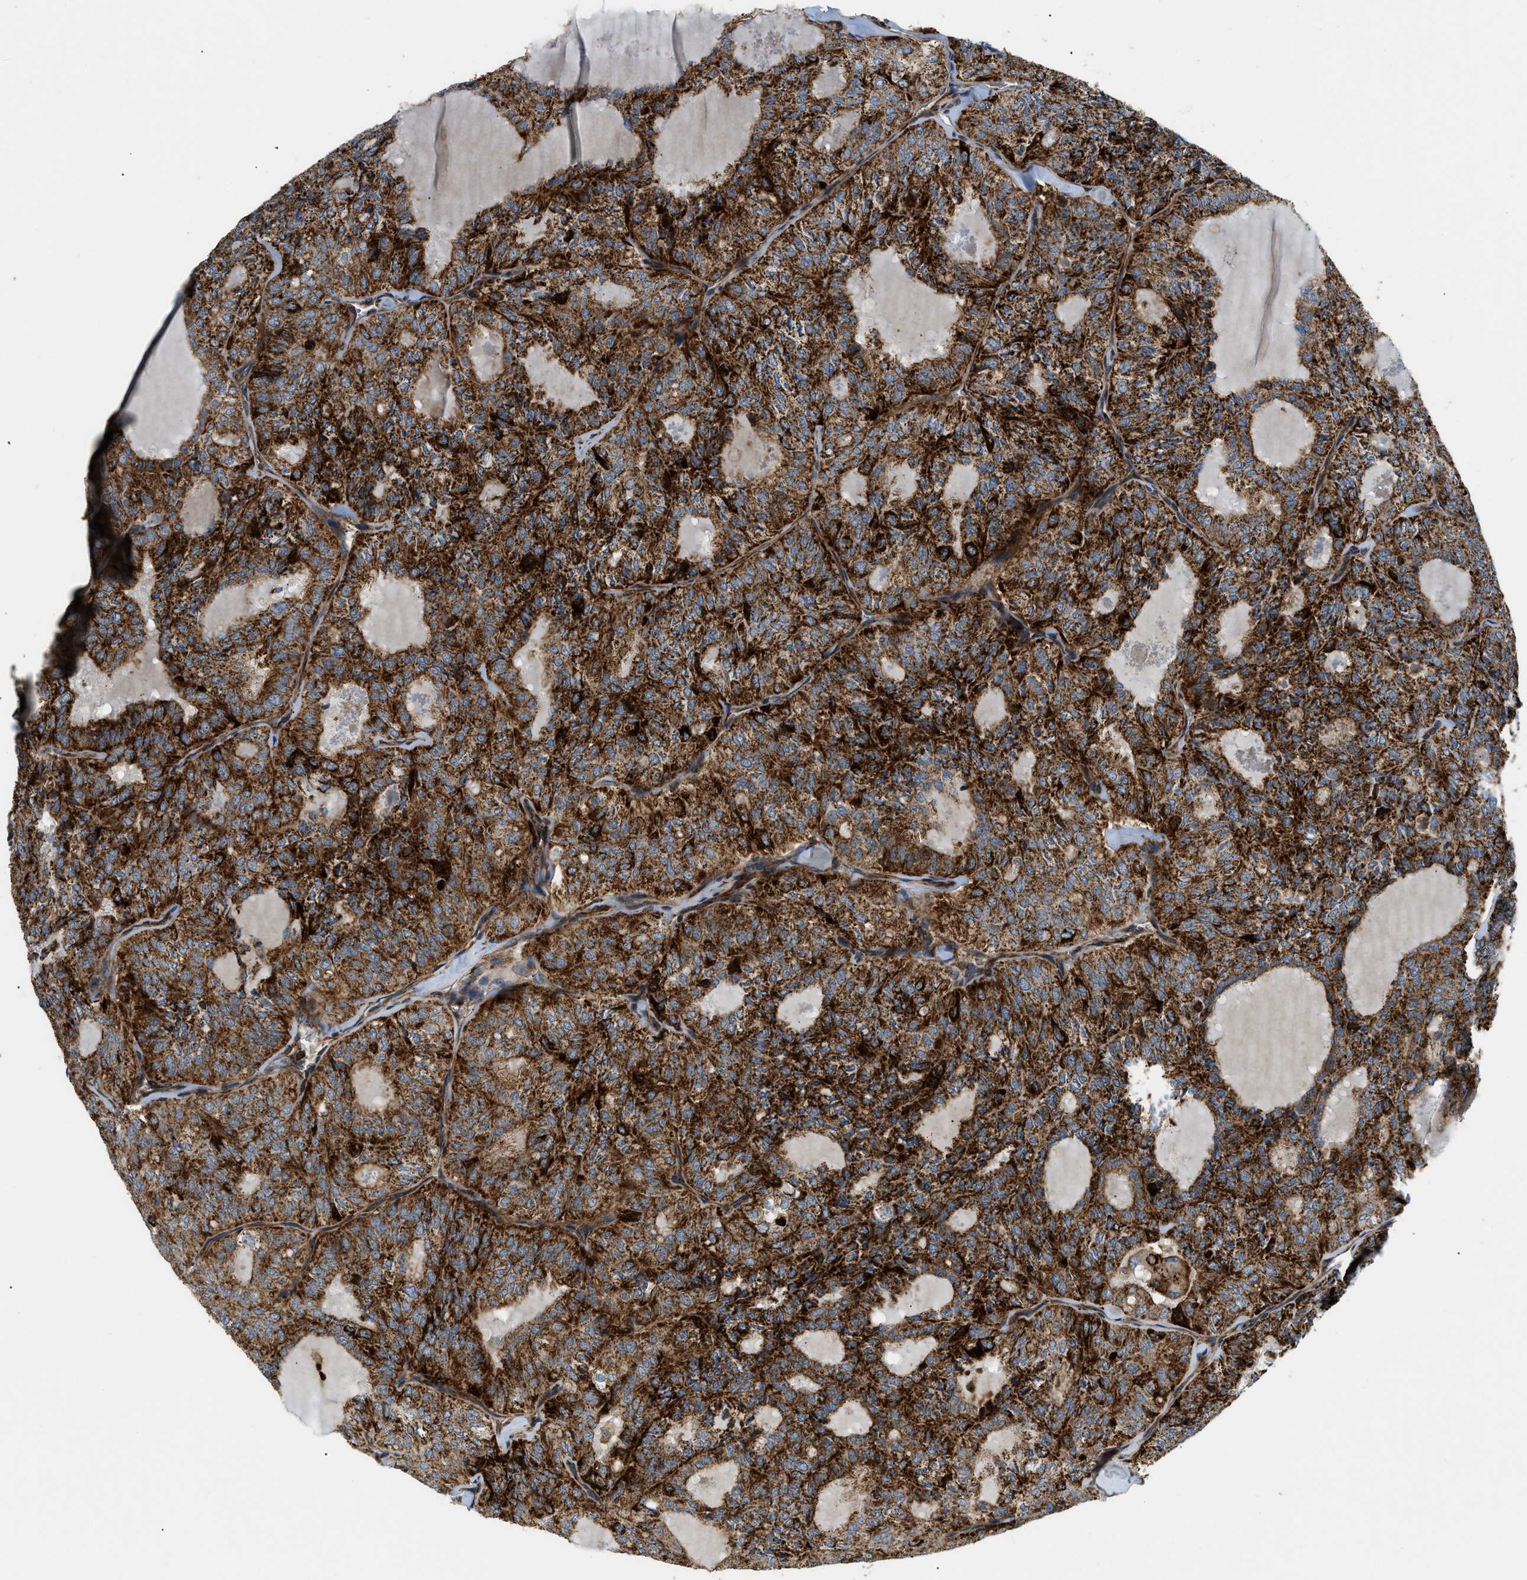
{"staining": {"intensity": "strong", "quantity": ">75%", "location": "cytoplasmic/membranous"}, "tissue": "thyroid cancer", "cell_type": "Tumor cells", "image_type": "cancer", "snomed": [{"axis": "morphology", "description": "Follicular adenoma carcinoma, NOS"}, {"axis": "topography", "description": "Thyroid gland"}], "caption": "Protein staining exhibits strong cytoplasmic/membranous staining in about >75% of tumor cells in follicular adenoma carcinoma (thyroid).", "gene": "DHODH", "patient": {"sex": "male", "age": 75}}